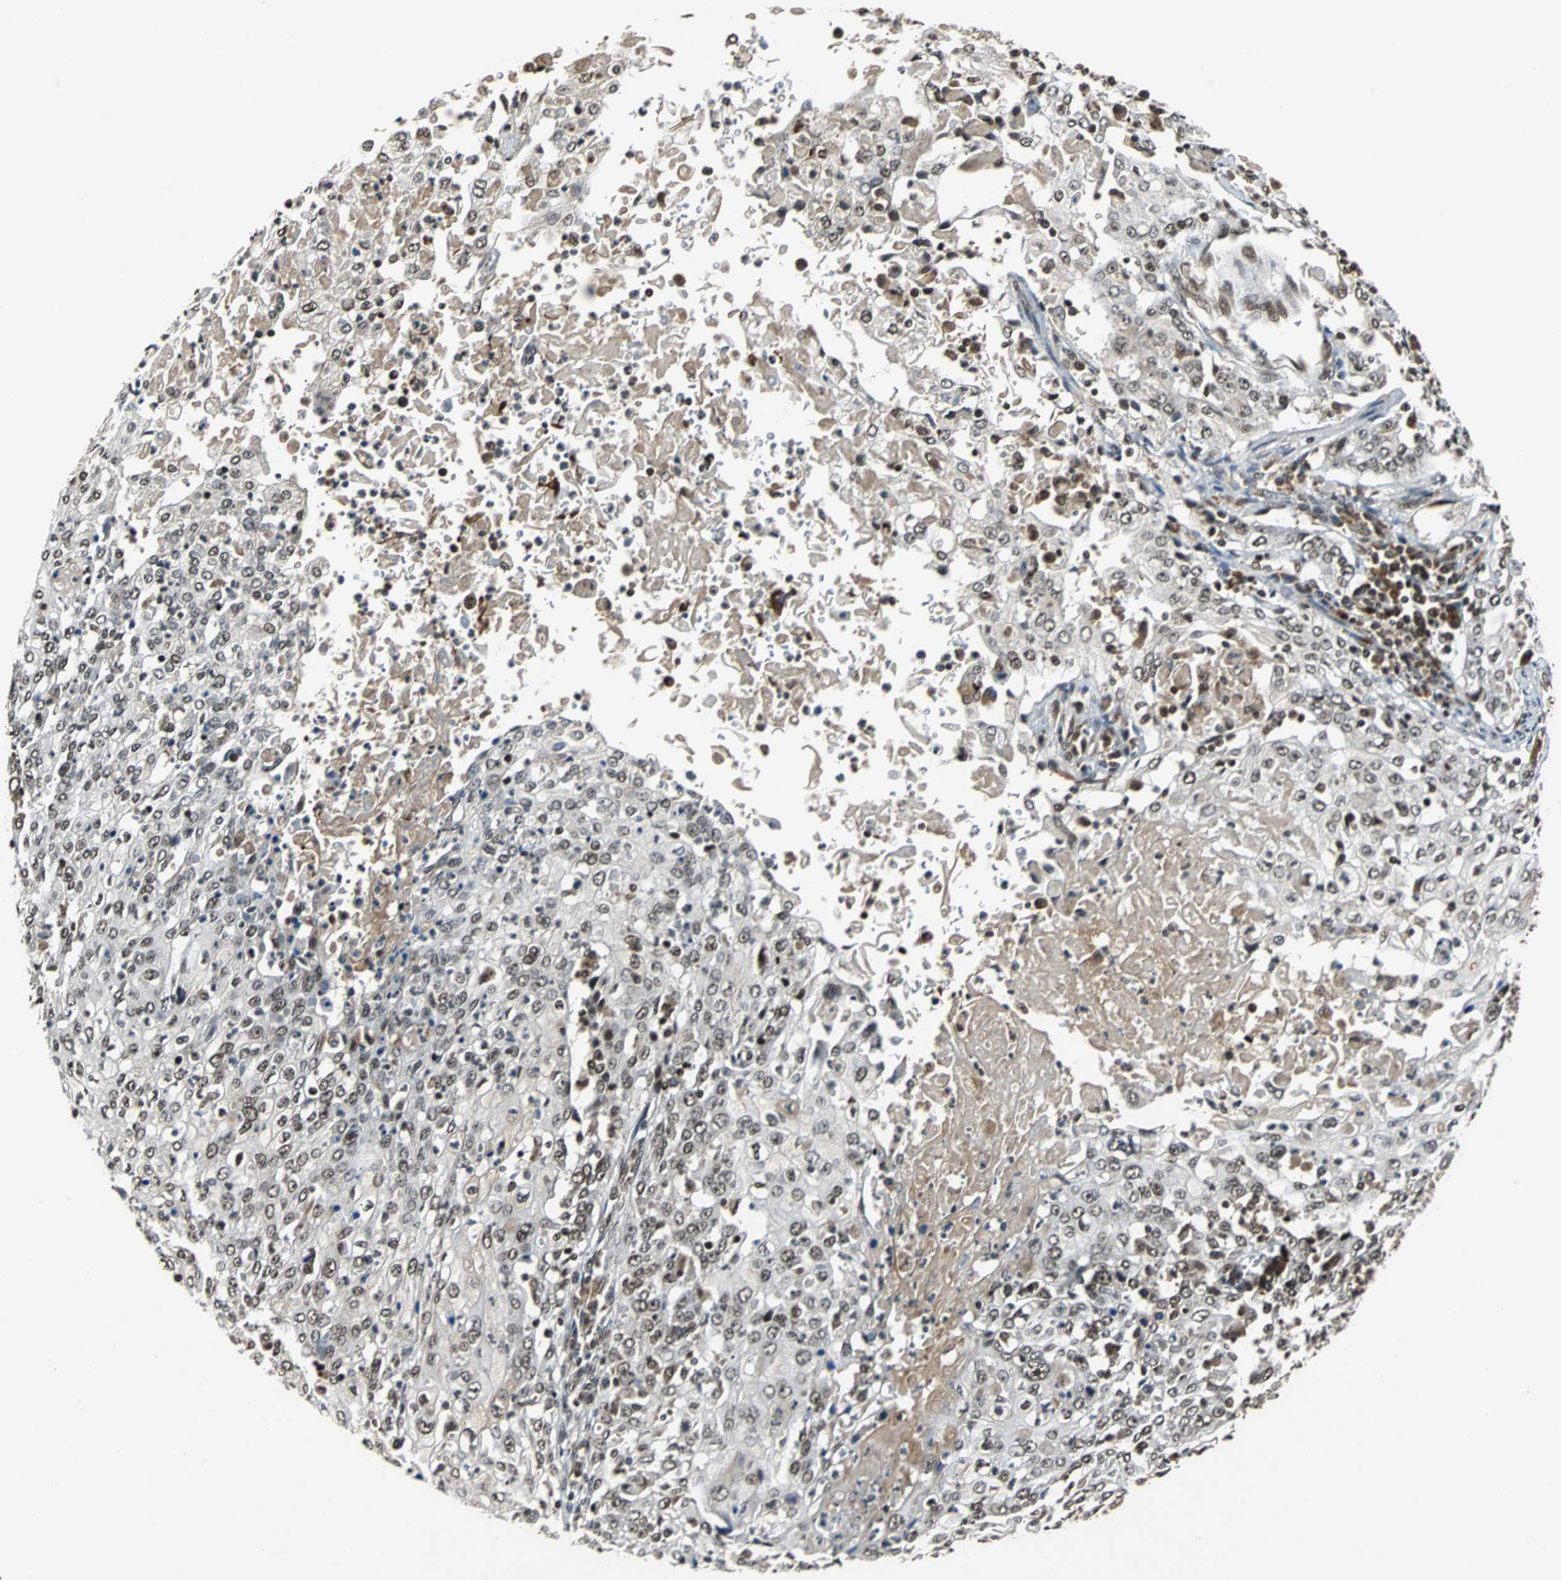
{"staining": {"intensity": "moderate", "quantity": ">75%", "location": "nuclear"}, "tissue": "cervical cancer", "cell_type": "Tumor cells", "image_type": "cancer", "snomed": [{"axis": "morphology", "description": "Squamous cell carcinoma, NOS"}, {"axis": "topography", "description": "Cervix"}], "caption": "An immunohistochemistry histopathology image of neoplastic tissue is shown. Protein staining in brown shows moderate nuclear positivity in cervical squamous cell carcinoma within tumor cells.", "gene": "TAF5", "patient": {"sex": "female", "age": 39}}